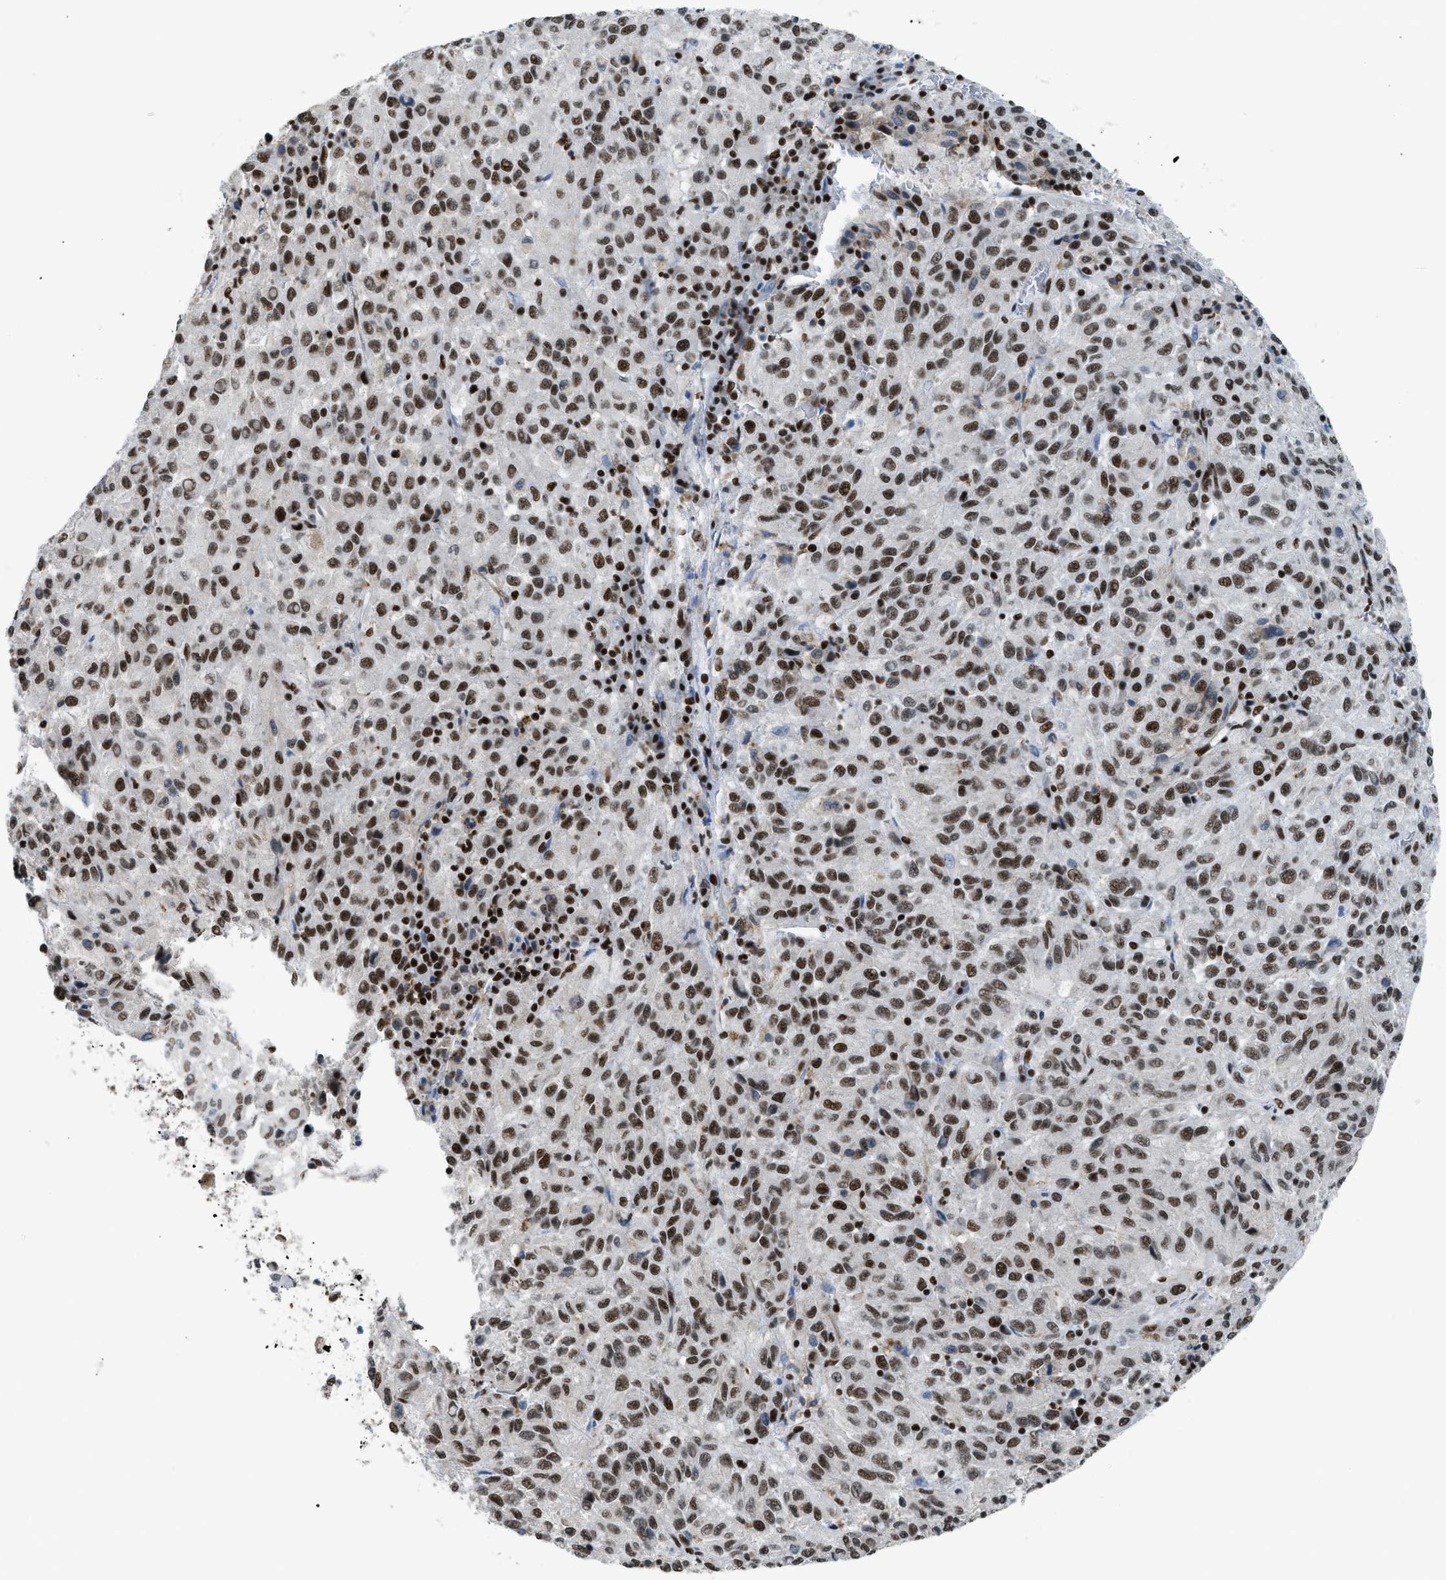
{"staining": {"intensity": "strong", "quantity": ">75%", "location": "nuclear"}, "tissue": "melanoma", "cell_type": "Tumor cells", "image_type": "cancer", "snomed": [{"axis": "morphology", "description": "Malignant melanoma, Metastatic site"}, {"axis": "topography", "description": "Lung"}], "caption": "Immunohistochemical staining of human melanoma reveals high levels of strong nuclear protein expression in about >75% of tumor cells. (Brightfield microscopy of DAB IHC at high magnification).", "gene": "SCAF4", "patient": {"sex": "male", "age": 64}}